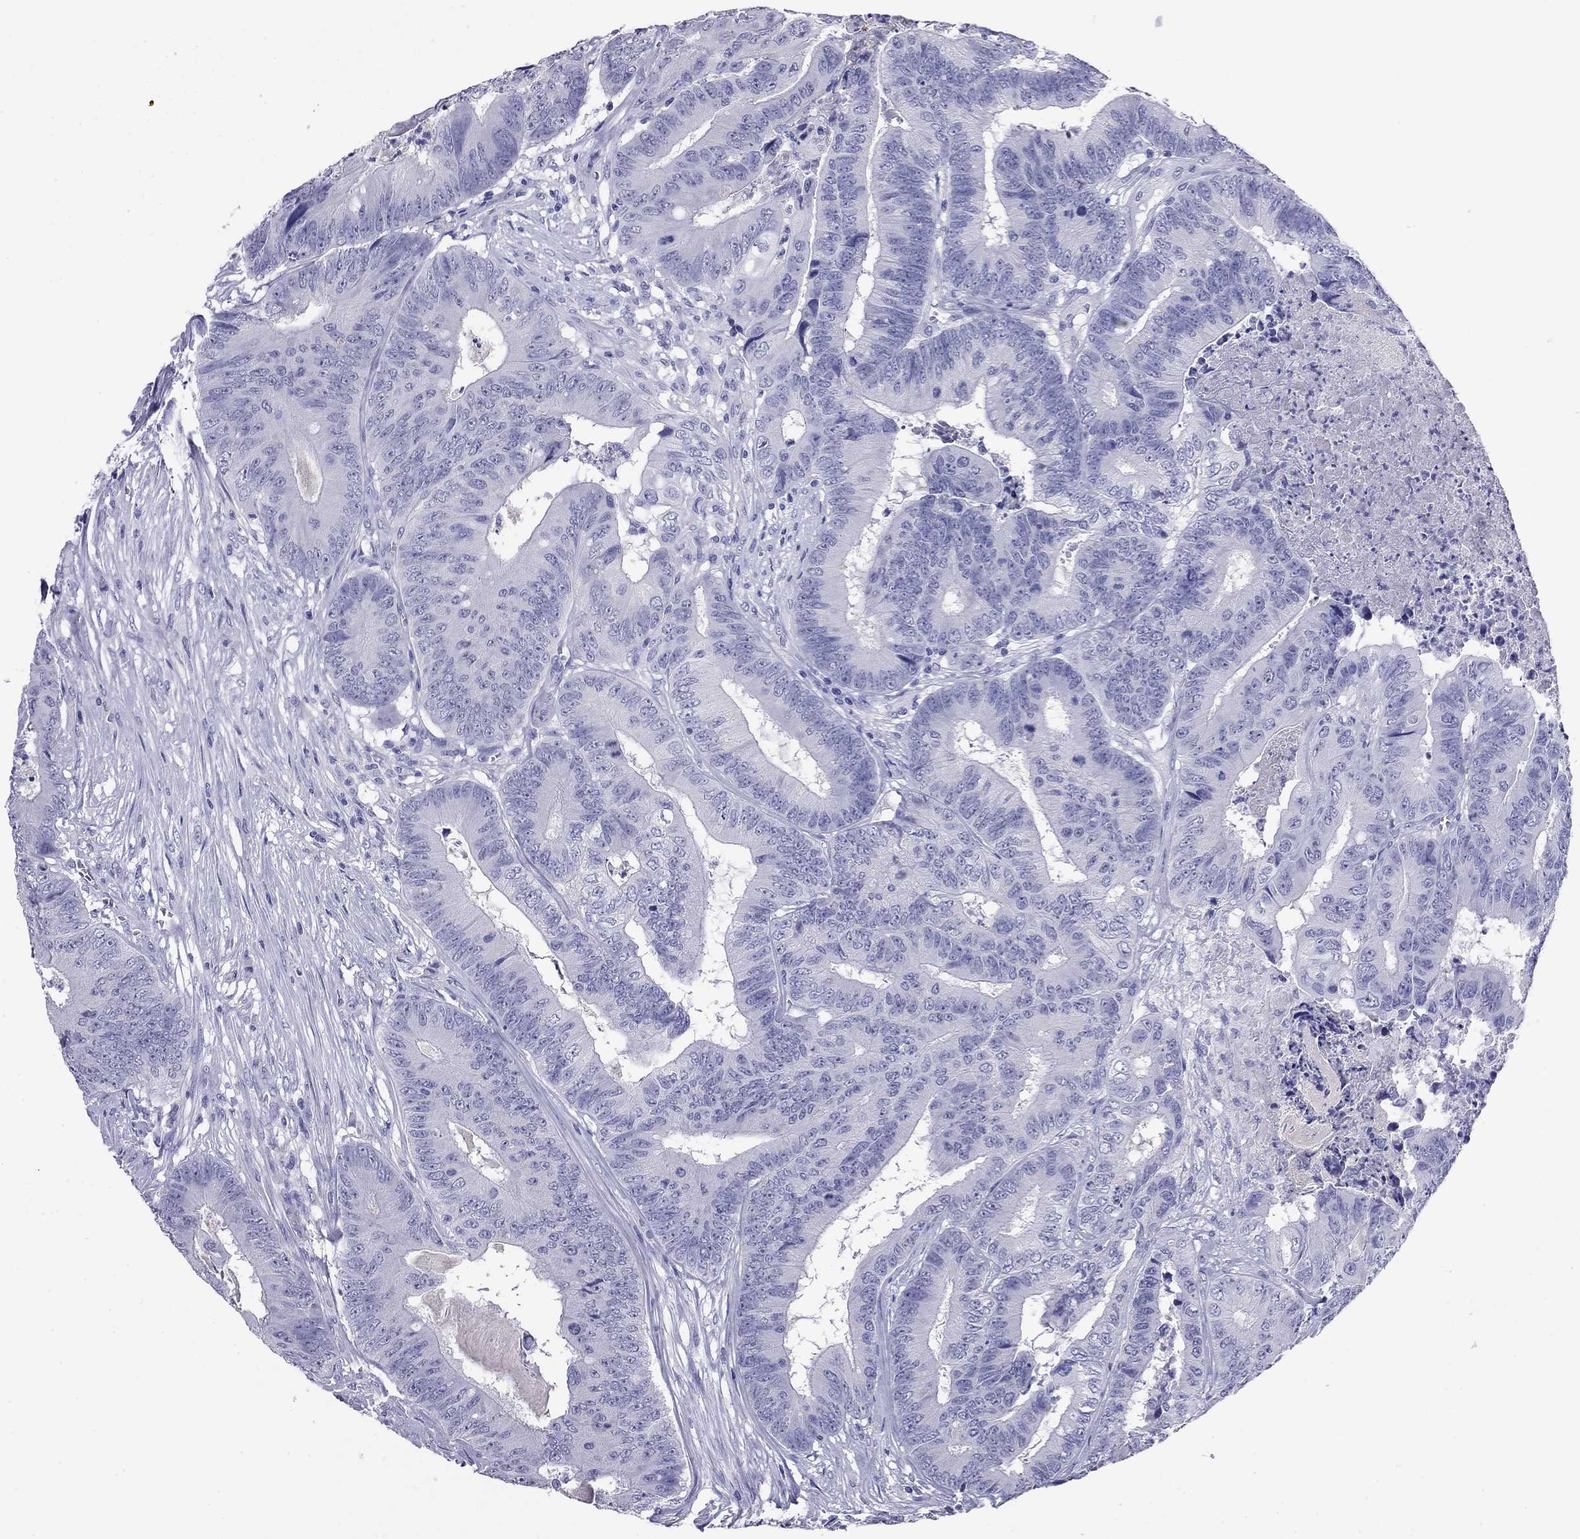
{"staining": {"intensity": "negative", "quantity": "none", "location": "none"}, "tissue": "colorectal cancer", "cell_type": "Tumor cells", "image_type": "cancer", "snomed": [{"axis": "morphology", "description": "Adenocarcinoma, NOS"}, {"axis": "topography", "description": "Colon"}], "caption": "An image of adenocarcinoma (colorectal) stained for a protein displays no brown staining in tumor cells.", "gene": "ODF4", "patient": {"sex": "male", "age": 84}}